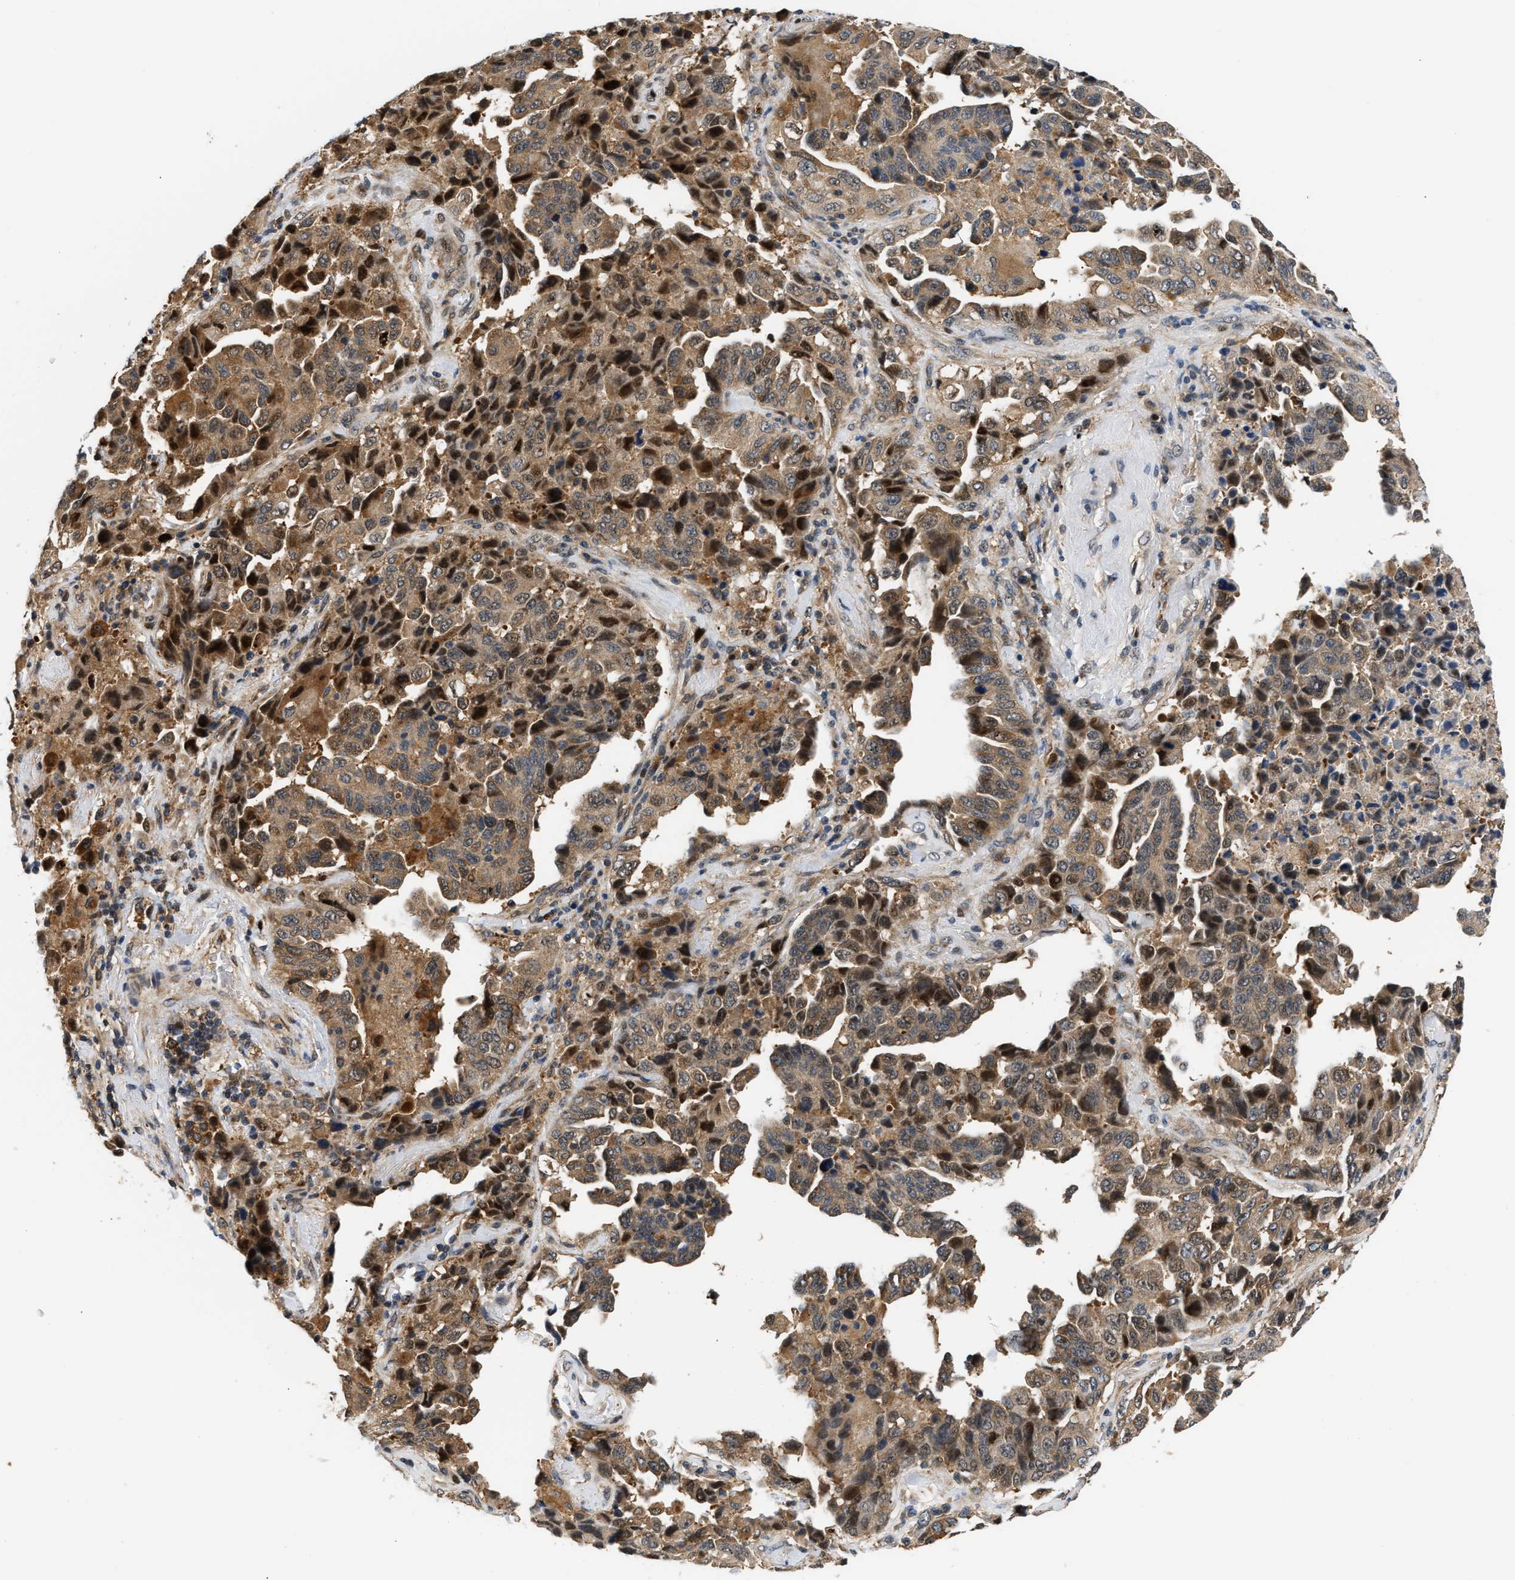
{"staining": {"intensity": "strong", "quantity": ">75%", "location": "cytoplasmic/membranous,nuclear"}, "tissue": "lung cancer", "cell_type": "Tumor cells", "image_type": "cancer", "snomed": [{"axis": "morphology", "description": "Adenocarcinoma, NOS"}, {"axis": "topography", "description": "Lung"}], "caption": "Immunohistochemistry (IHC) (DAB (3,3'-diaminobenzidine)) staining of human lung cancer (adenocarcinoma) displays strong cytoplasmic/membranous and nuclear protein expression in approximately >75% of tumor cells.", "gene": "LARP6", "patient": {"sex": "female", "age": 51}}